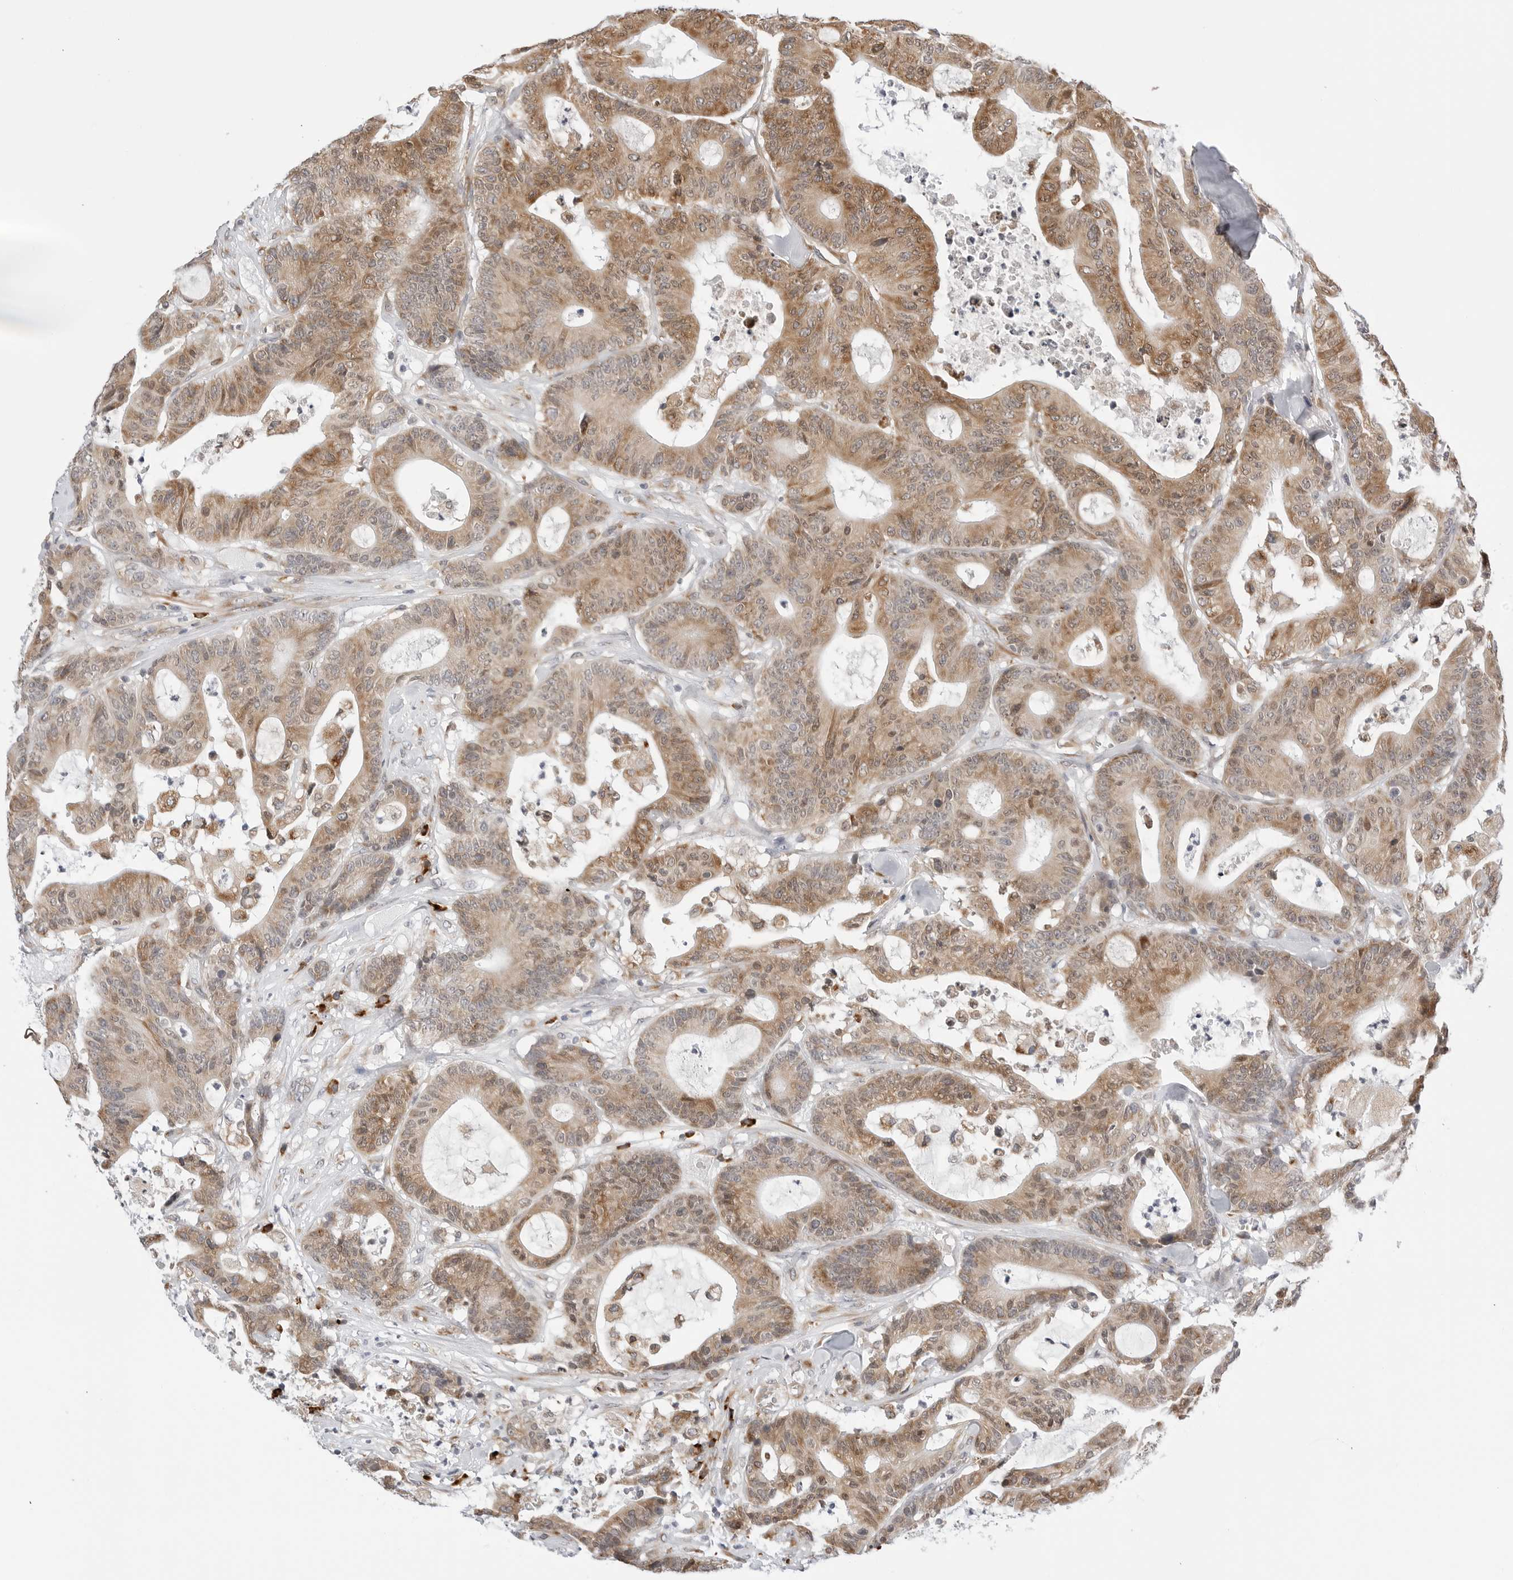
{"staining": {"intensity": "moderate", "quantity": ">75%", "location": "cytoplasmic/membranous,nuclear"}, "tissue": "colorectal cancer", "cell_type": "Tumor cells", "image_type": "cancer", "snomed": [{"axis": "morphology", "description": "Adenocarcinoma, NOS"}, {"axis": "topography", "description": "Colon"}], "caption": "Immunohistochemical staining of human adenocarcinoma (colorectal) demonstrates moderate cytoplasmic/membranous and nuclear protein staining in approximately >75% of tumor cells. The staining was performed using DAB (3,3'-diaminobenzidine), with brown indicating positive protein expression. Nuclei are stained blue with hematoxylin.", "gene": "RPN1", "patient": {"sex": "female", "age": 84}}